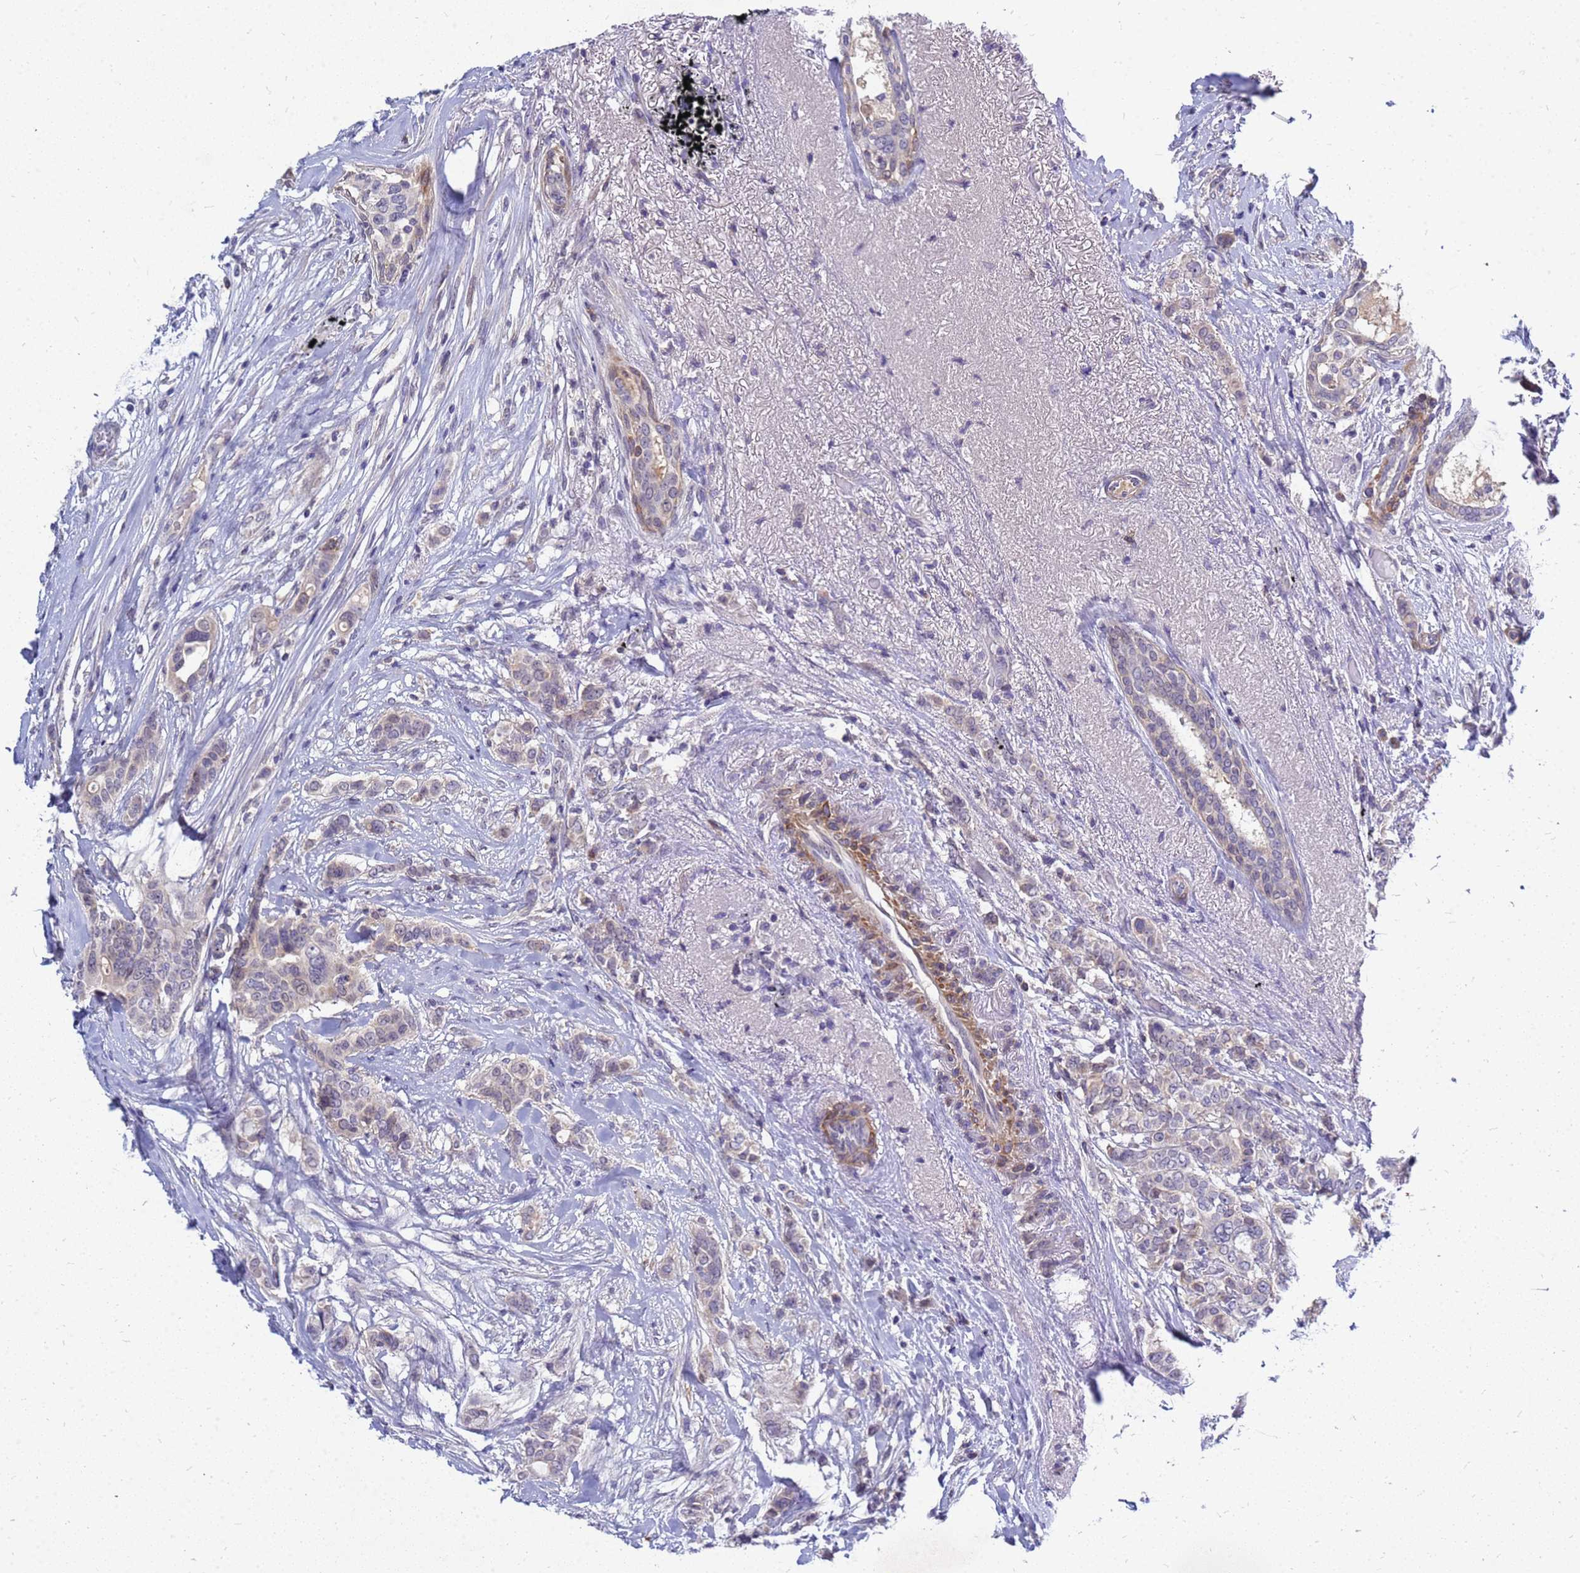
{"staining": {"intensity": "weak", "quantity": "<25%", "location": "nuclear"}, "tissue": "breast cancer", "cell_type": "Tumor cells", "image_type": "cancer", "snomed": [{"axis": "morphology", "description": "Lobular carcinoma"}, {"axis": "topography", "description": "Breast"}], "caption": "Tumor cells are negative for brown protein staining in breast cancer. (Stains: DAB (3,3'-diaminobenzidine) IHC with hematoxylin counter stain, Microscopy: brightfield microscopy at high magnification).", "gene": "SRGAP3", "patient": {"sex": "female", "age": 51}}